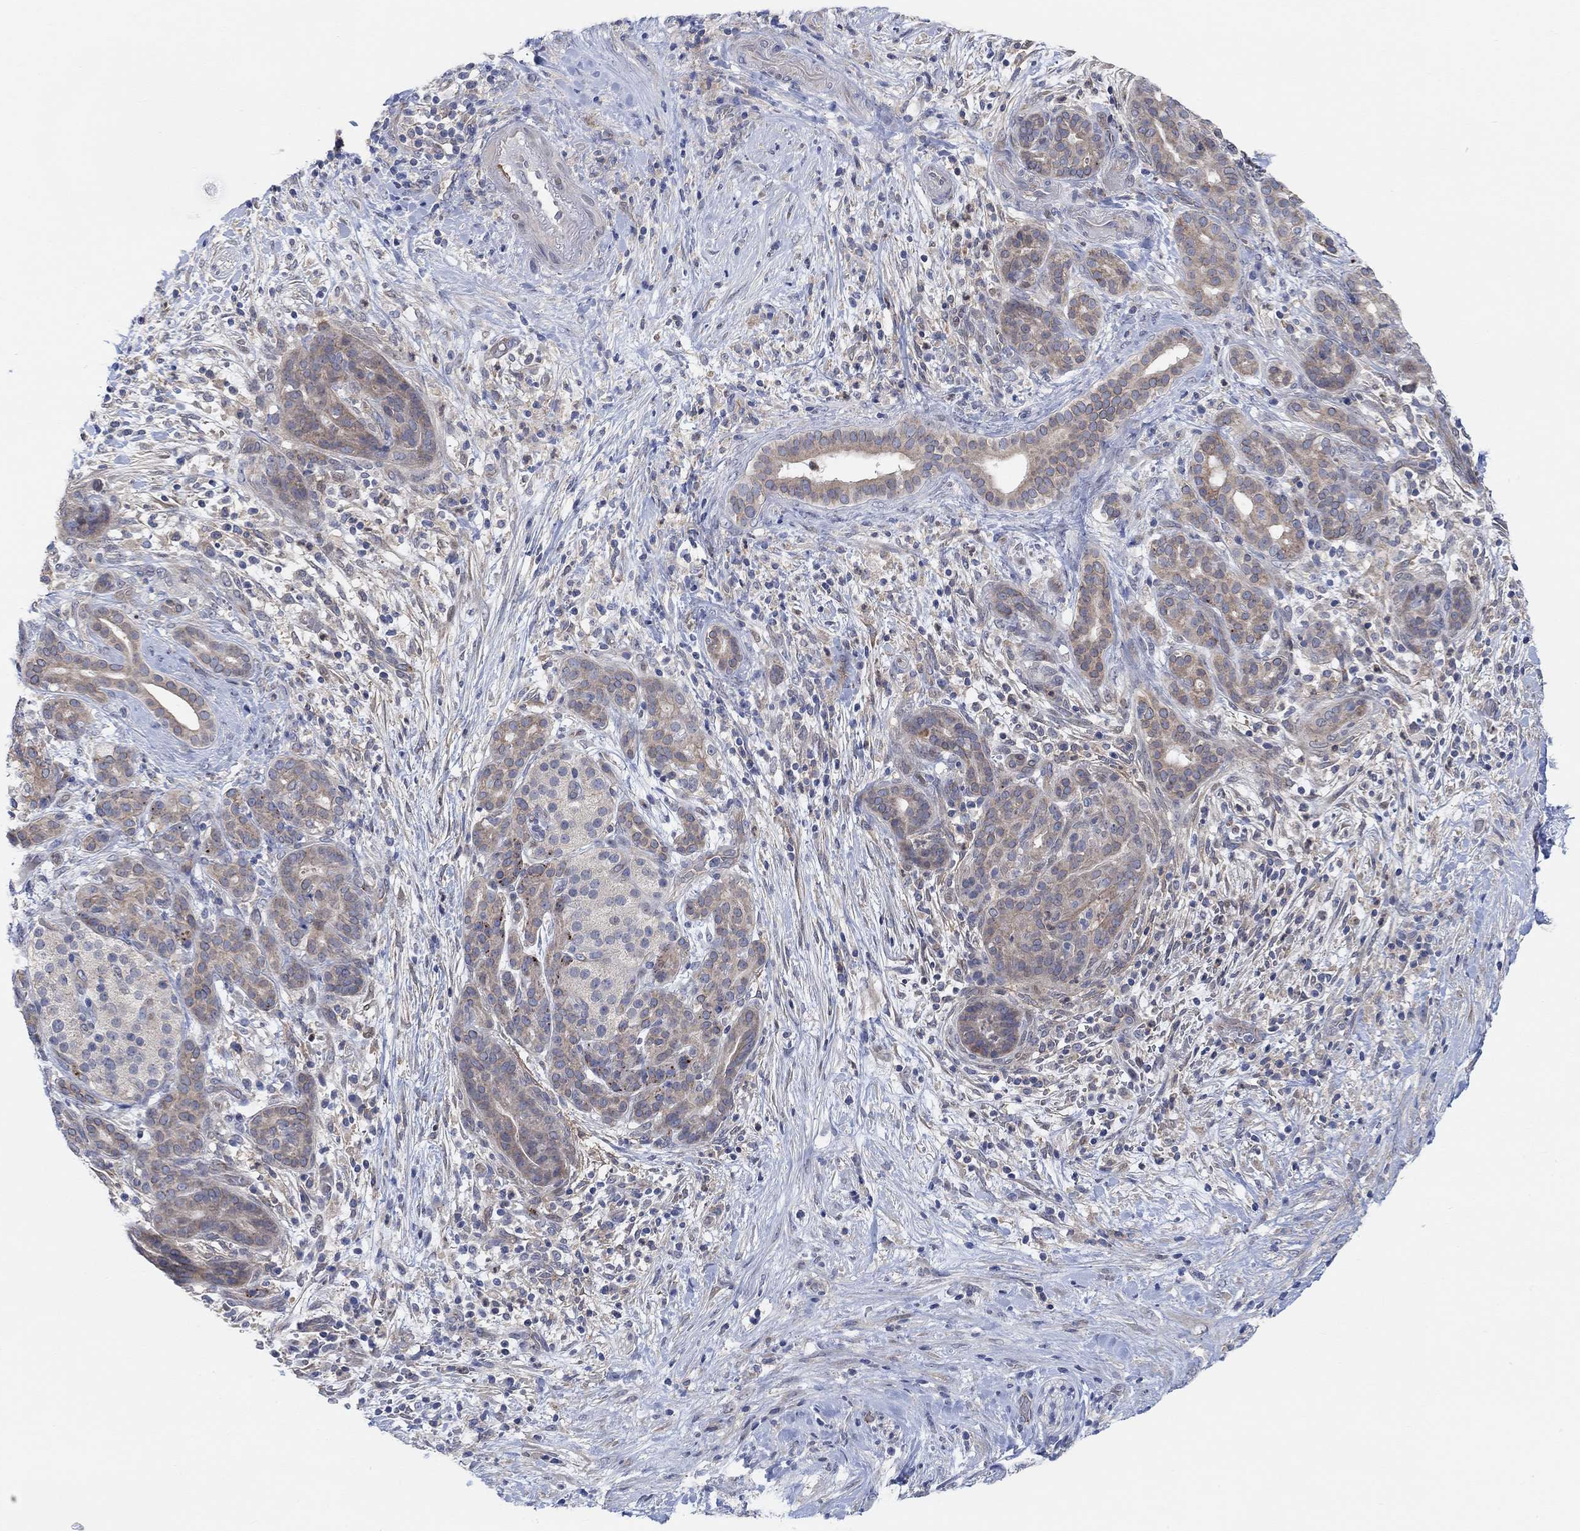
{"staining": {"intensity": "weak", "quantity": ">75%", "location": "cytoplasmic/membranous"}, "tissue": "pancreatic cancer", "cell_type": "Tumor cells", "image_type": "cancer", "snomed": [{"axis": "morphology", "description": "Adenocarcinoma, NOS"}, {"axis": "topography", "description": "Pancreas"}], "caption": "Pancreatic cancer (adenocarcinoma) stained with a brown dye demonstrates weak cytoplasmic/membranous positive expression in about >75% of tumor cells.", "gene": "PMFBP1", "patient": {"sex": "male", "age": 44}}